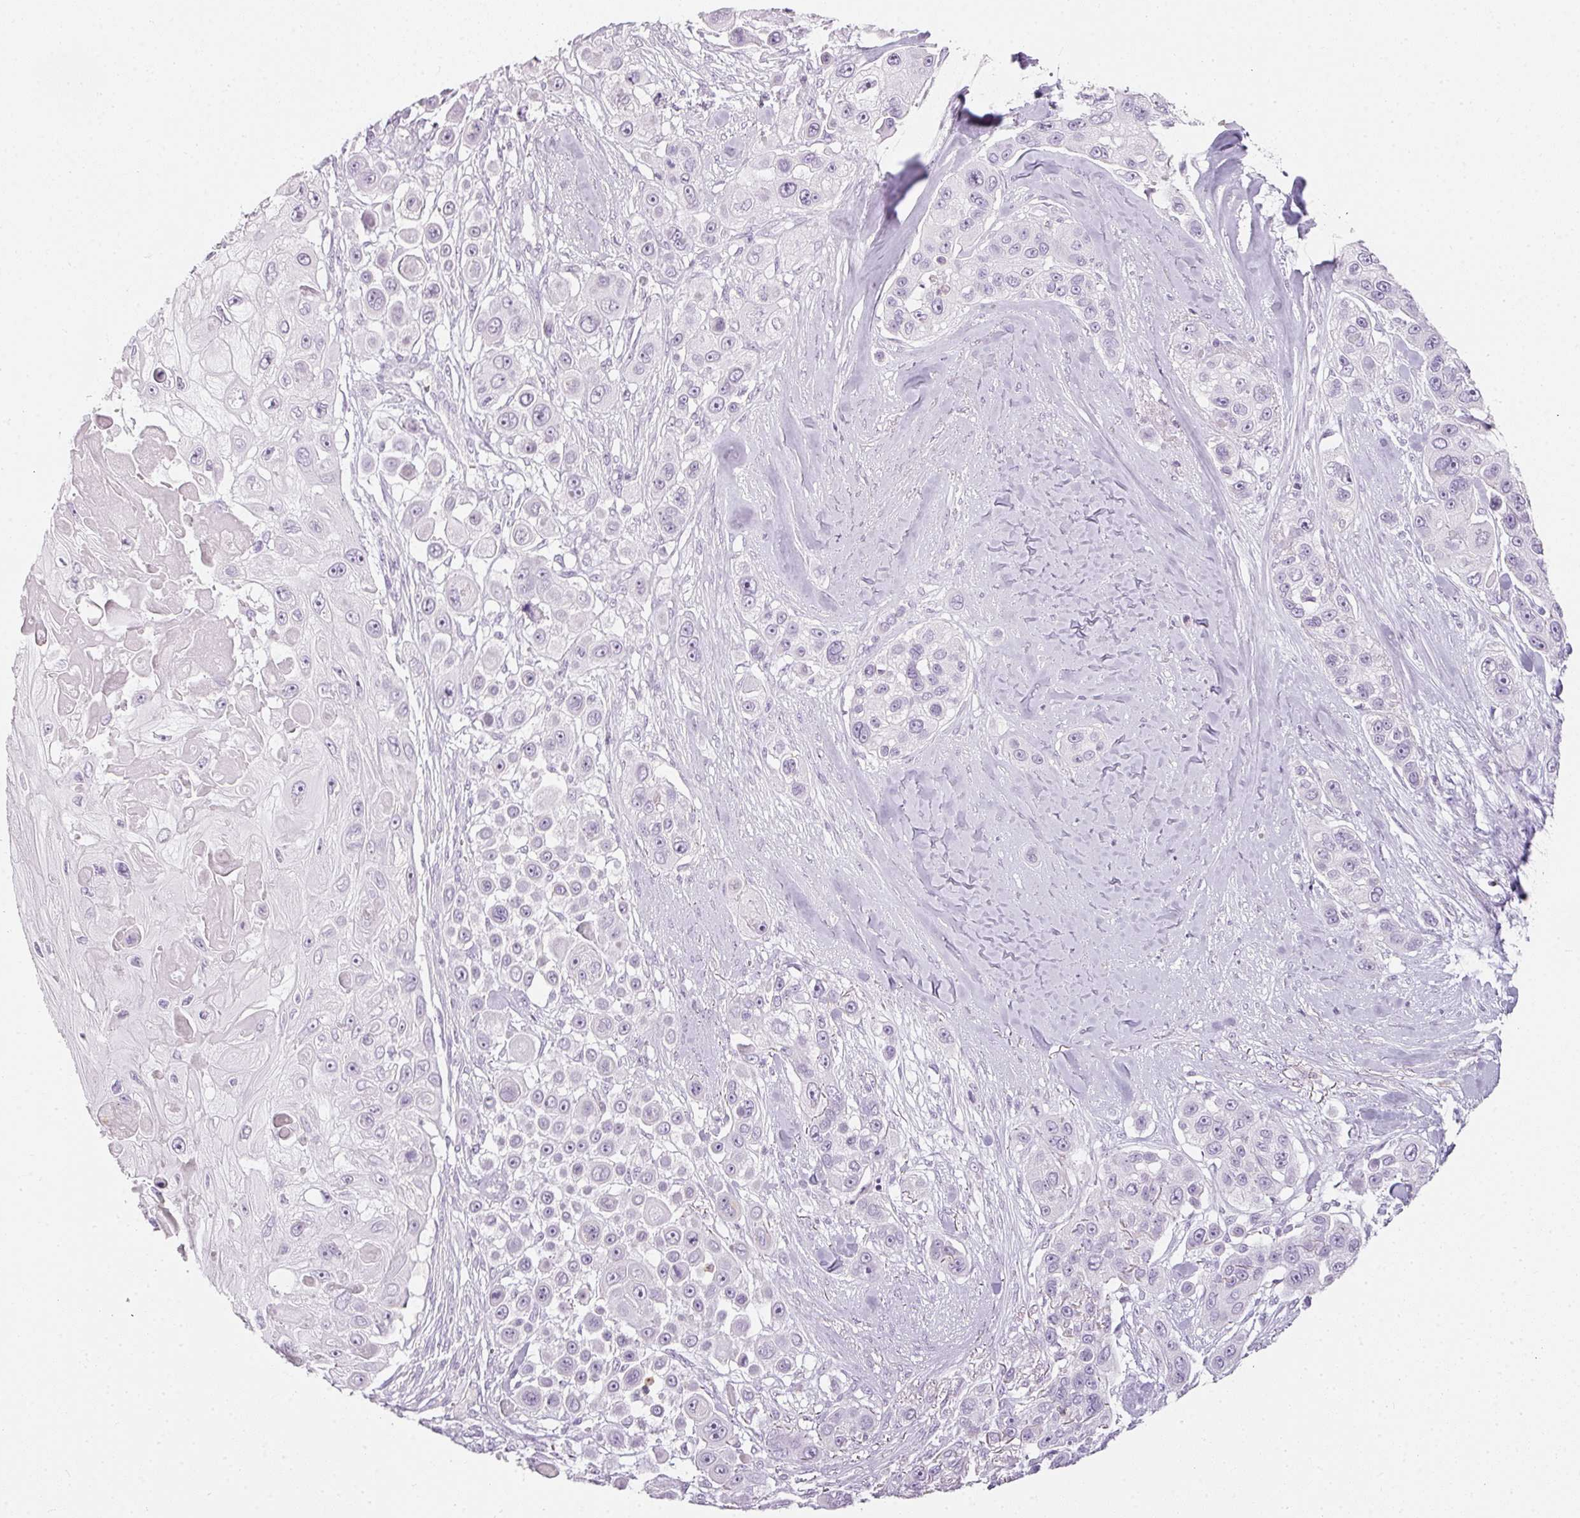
{"staining": {"intensity": "negative", "quantity": "none", "location": "none"}, "tissue": "skin cancer", "cell_type": "Tumor cells", "image_type": "cancer", "snomed": [{"axis": "morphology", "description": "Squamous cell carcinoma, NOS"}, {"axis": "topography", "description": "Skin"}], "caption": "Immunohistochemical staining of human skin cancer displays no significant positivity in tumor cells.", "gene": "TMEM42", "patient": {"sex": "male", "age": 67}}